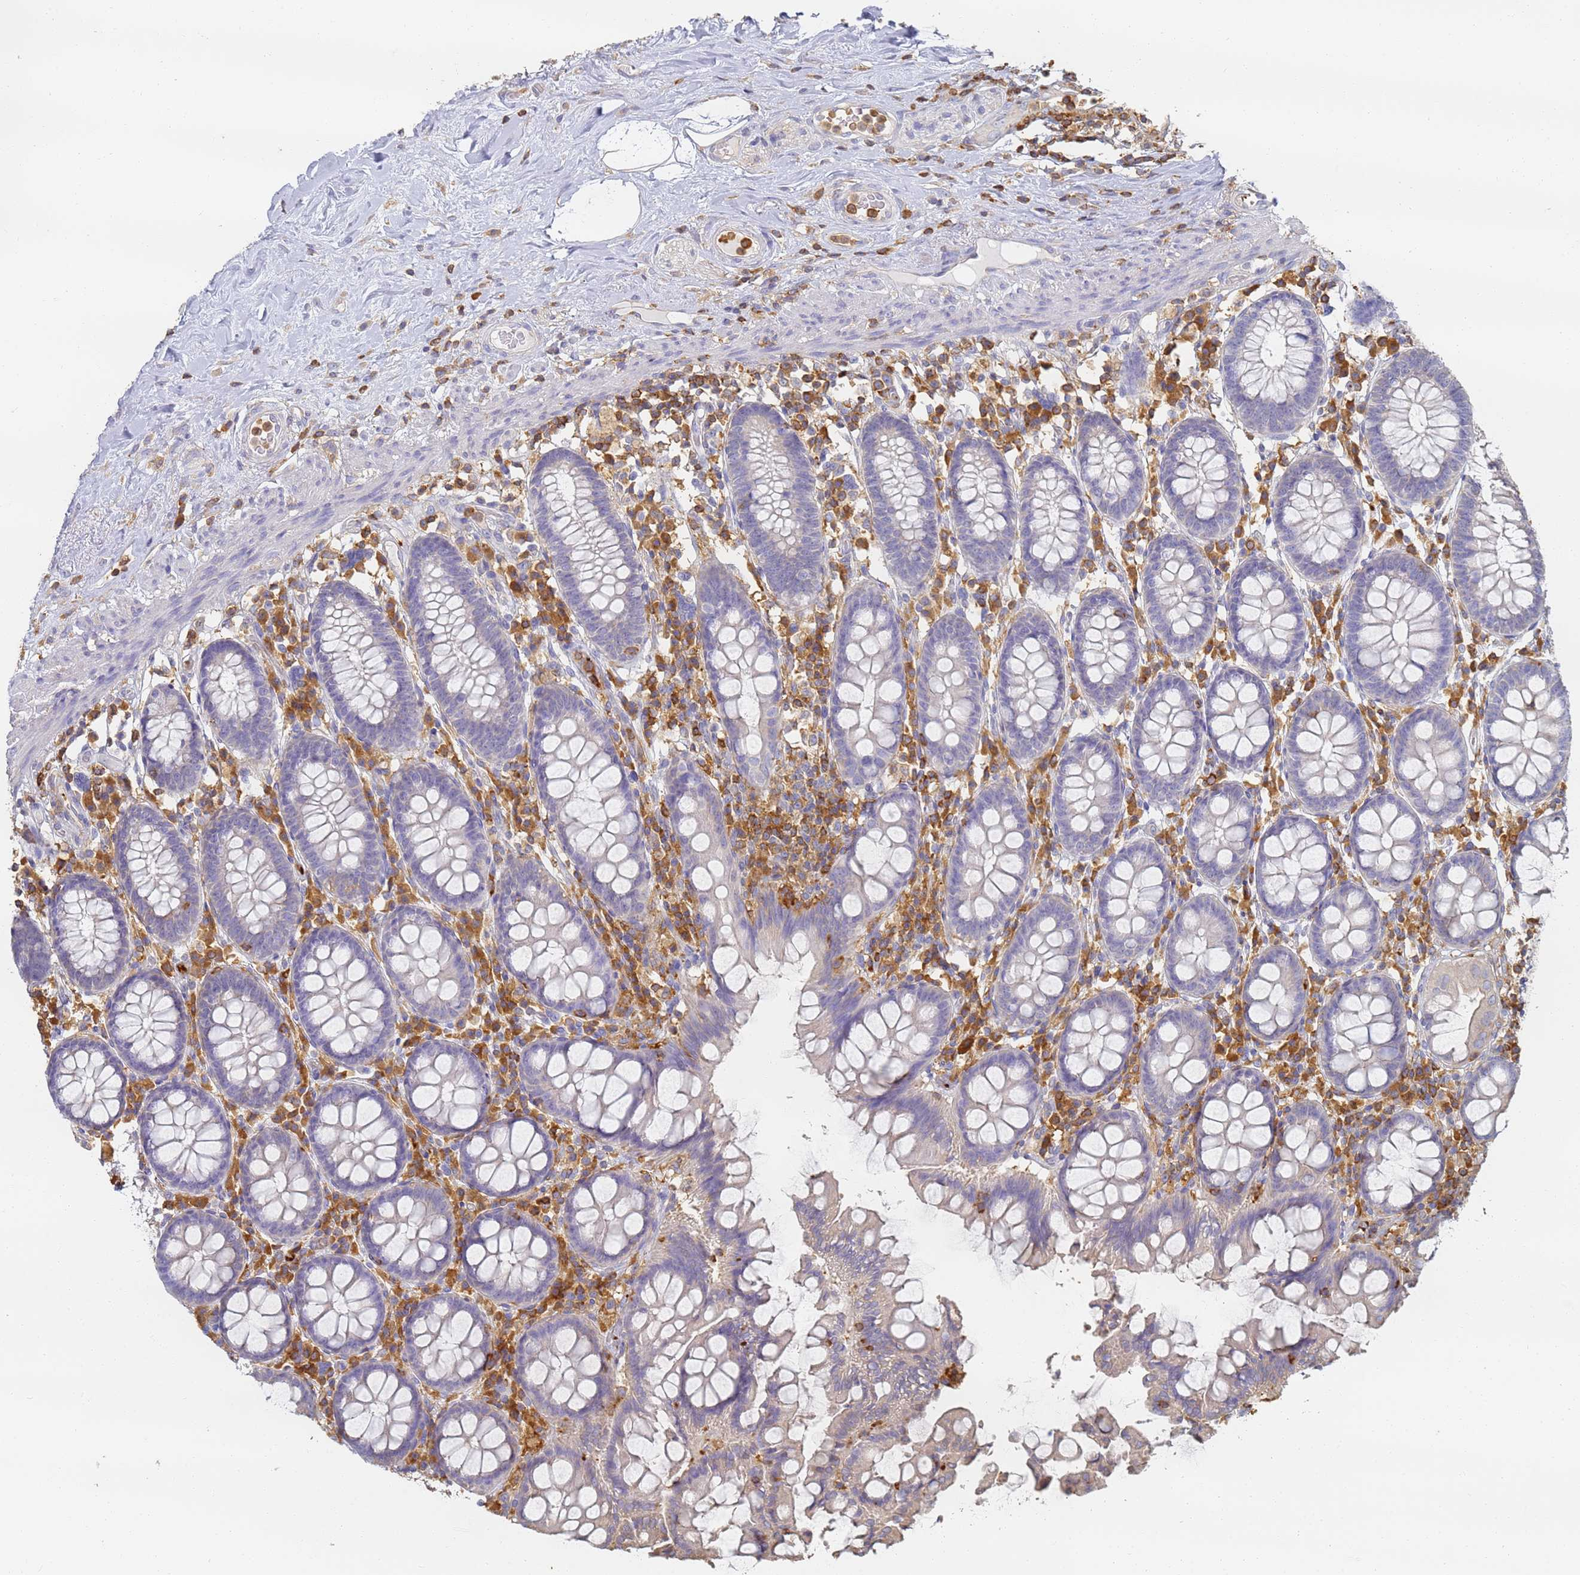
{"staining": {"intensity": "negative", "quantity": "none", "location": "none"}, "tissue": "colon", "cell_type": "Endothelial cells", "image_type": "normal", "snomed": [{"axis": "morphology", "description": "Normal tissue, NOS"}, {"axis": "topography", "description": "Colon"}], "caption": "This is an immunohistochemistry photomicrograph of benign human colon. There is no expression in endothelial cells.", "gene": "BIN2", "patient": {"sex": "female", "age": 79}}